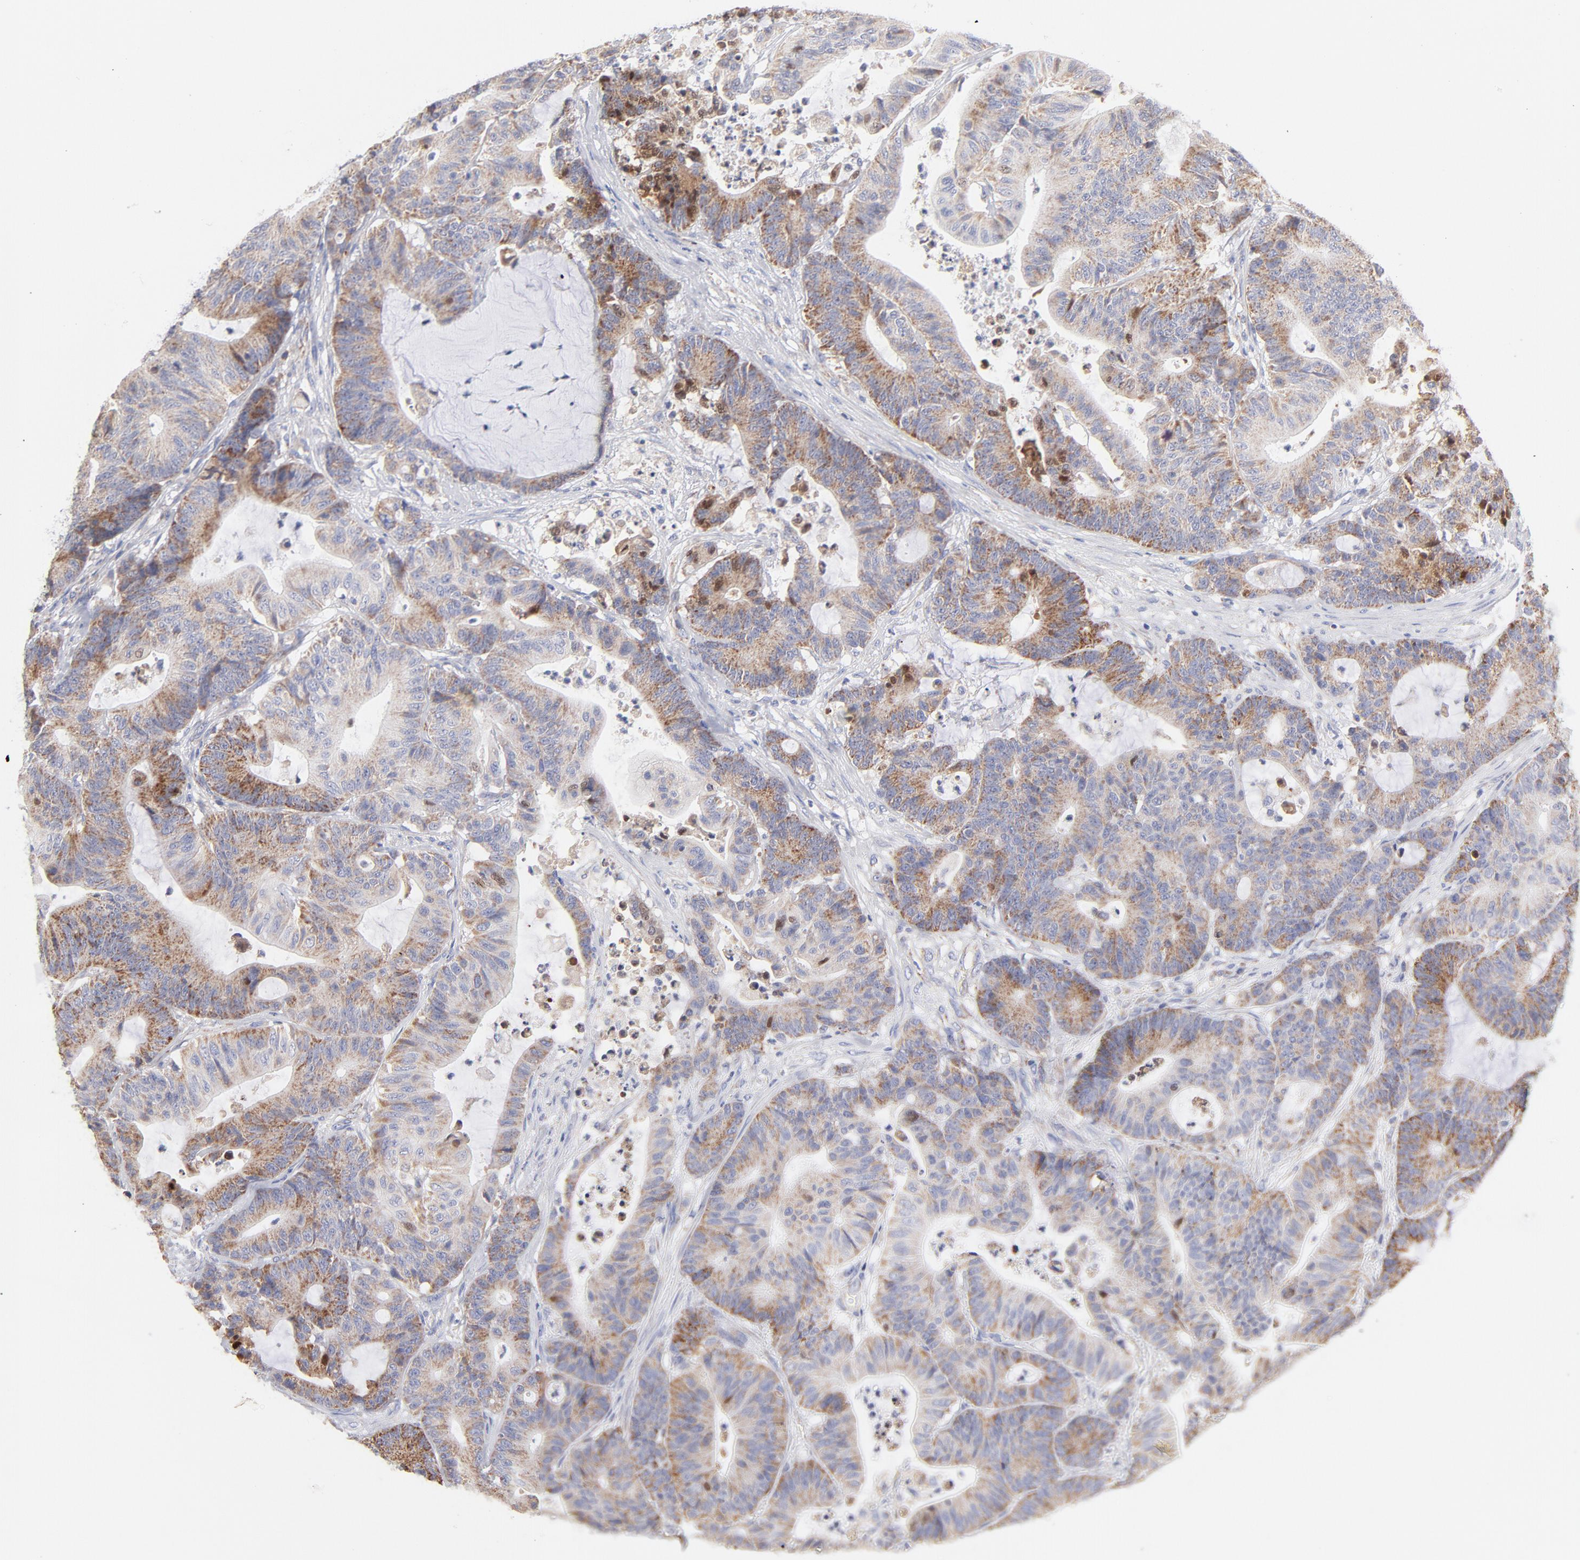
{"staining": {"intensity": "weak", "quantity": "<25%", "location": "cytoplasmic/membranous"}, "tissue": "colorectal cancer", "cell_type": "Tumor cells", "image_type": "cancer", "snomed": [{"axis": "morphology", "description": "Adenocarcinoma, NOS"}, {"axis": "topography", "description": "Colon"}], "caption": "DAB immunohistochemical staining of human colorectal cancer reveals no significant staining in tumor cells.", "gene": "TIMM8A", "patient": {"sex": "female", "age": 84}}